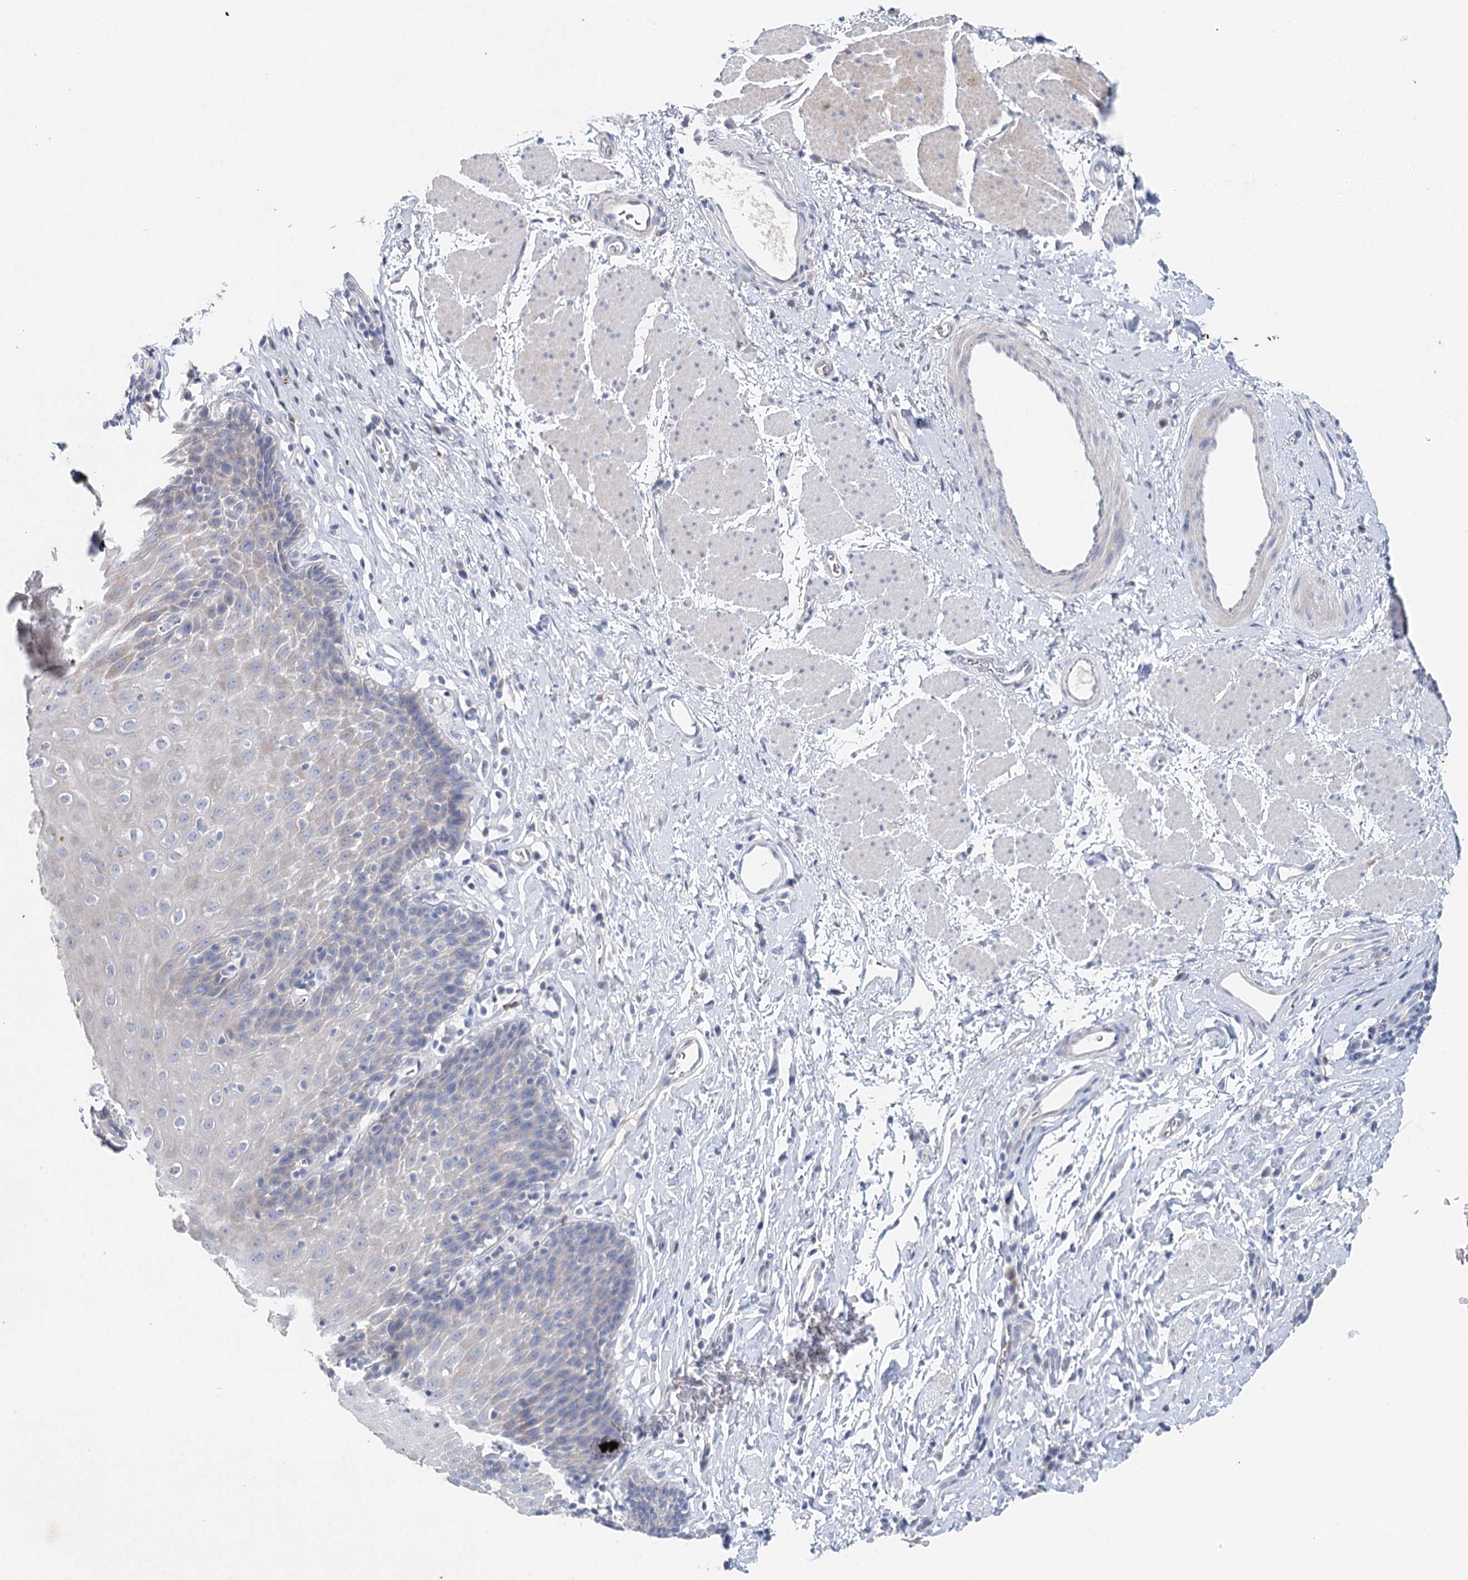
{"staining": {"intensity": "negative", "quantity": "none", "location": "none"}, "tissue": "esophagus", "cell_type": "Squamous epithelial cells", "image_type": "normal", "snomed": [{"axis": "morphology", "description": "Normal tissue, NOS"}, {"axis": "topography", "description": "Esophagus"}], "caption": "IHC micrograph of benign esophagus stained for a protein (brown), which shows no staining in squamous epithelial cells.", "gene": "MYL6B", "patient": {"sex": "female", "age": 61}}